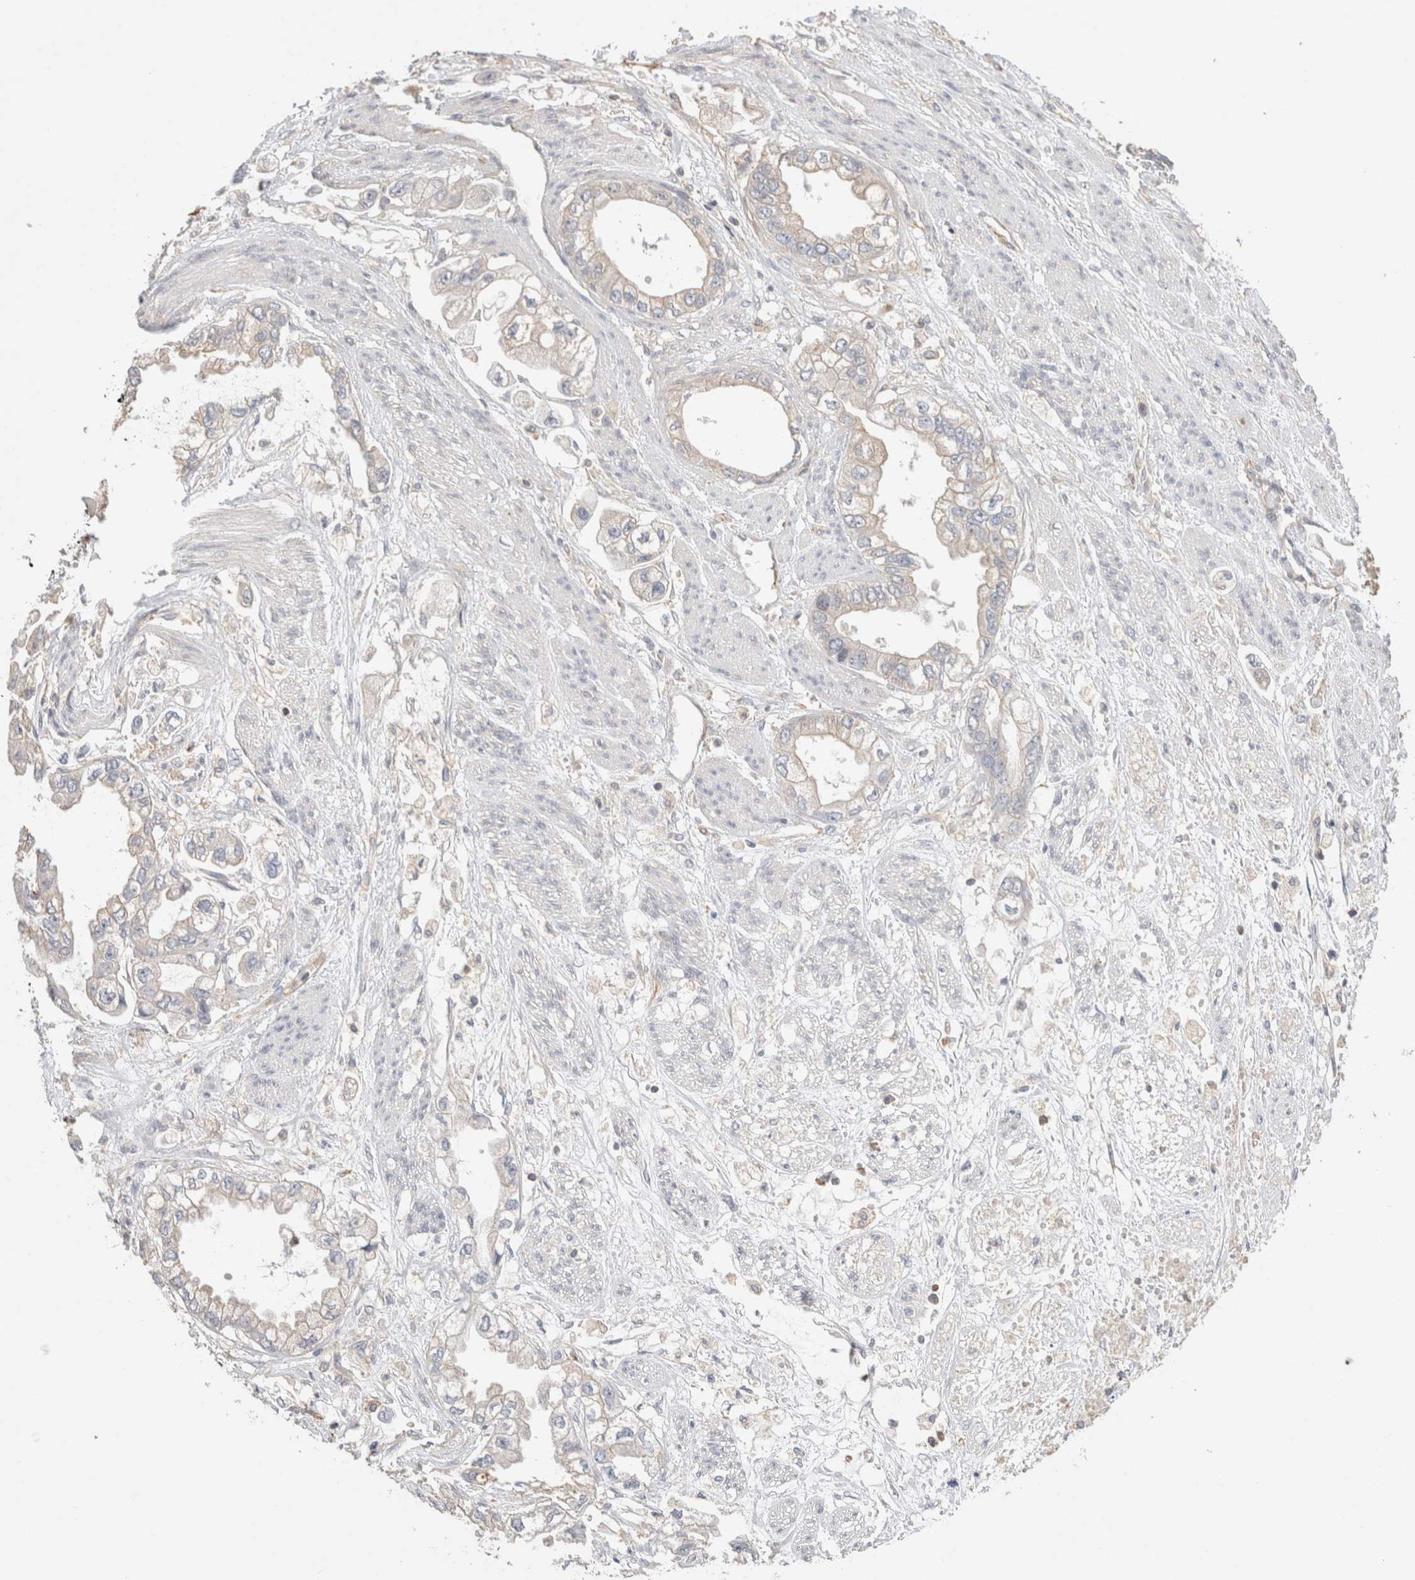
{"staining": {"intensity": "negative", "quantity": "none", "location": "none"}, "tissue": "stomach cancer", "cell_type": "Tumor cells", "image_type": "cancer", "snomed": [{"axis": "morphology", "description": "Adenocarcinoma, NOS"}, {"axis": "topography", "description": "Stomach"}], "caption": "Immunohistochemical staining of human stomach cancer (adenocarcinoma) shows no significant staining in tumor cells. (DAB immunohistochemistry, high magnification).", "gene": "CFAP418", "patient": {"sex": "male", "age": 62}}